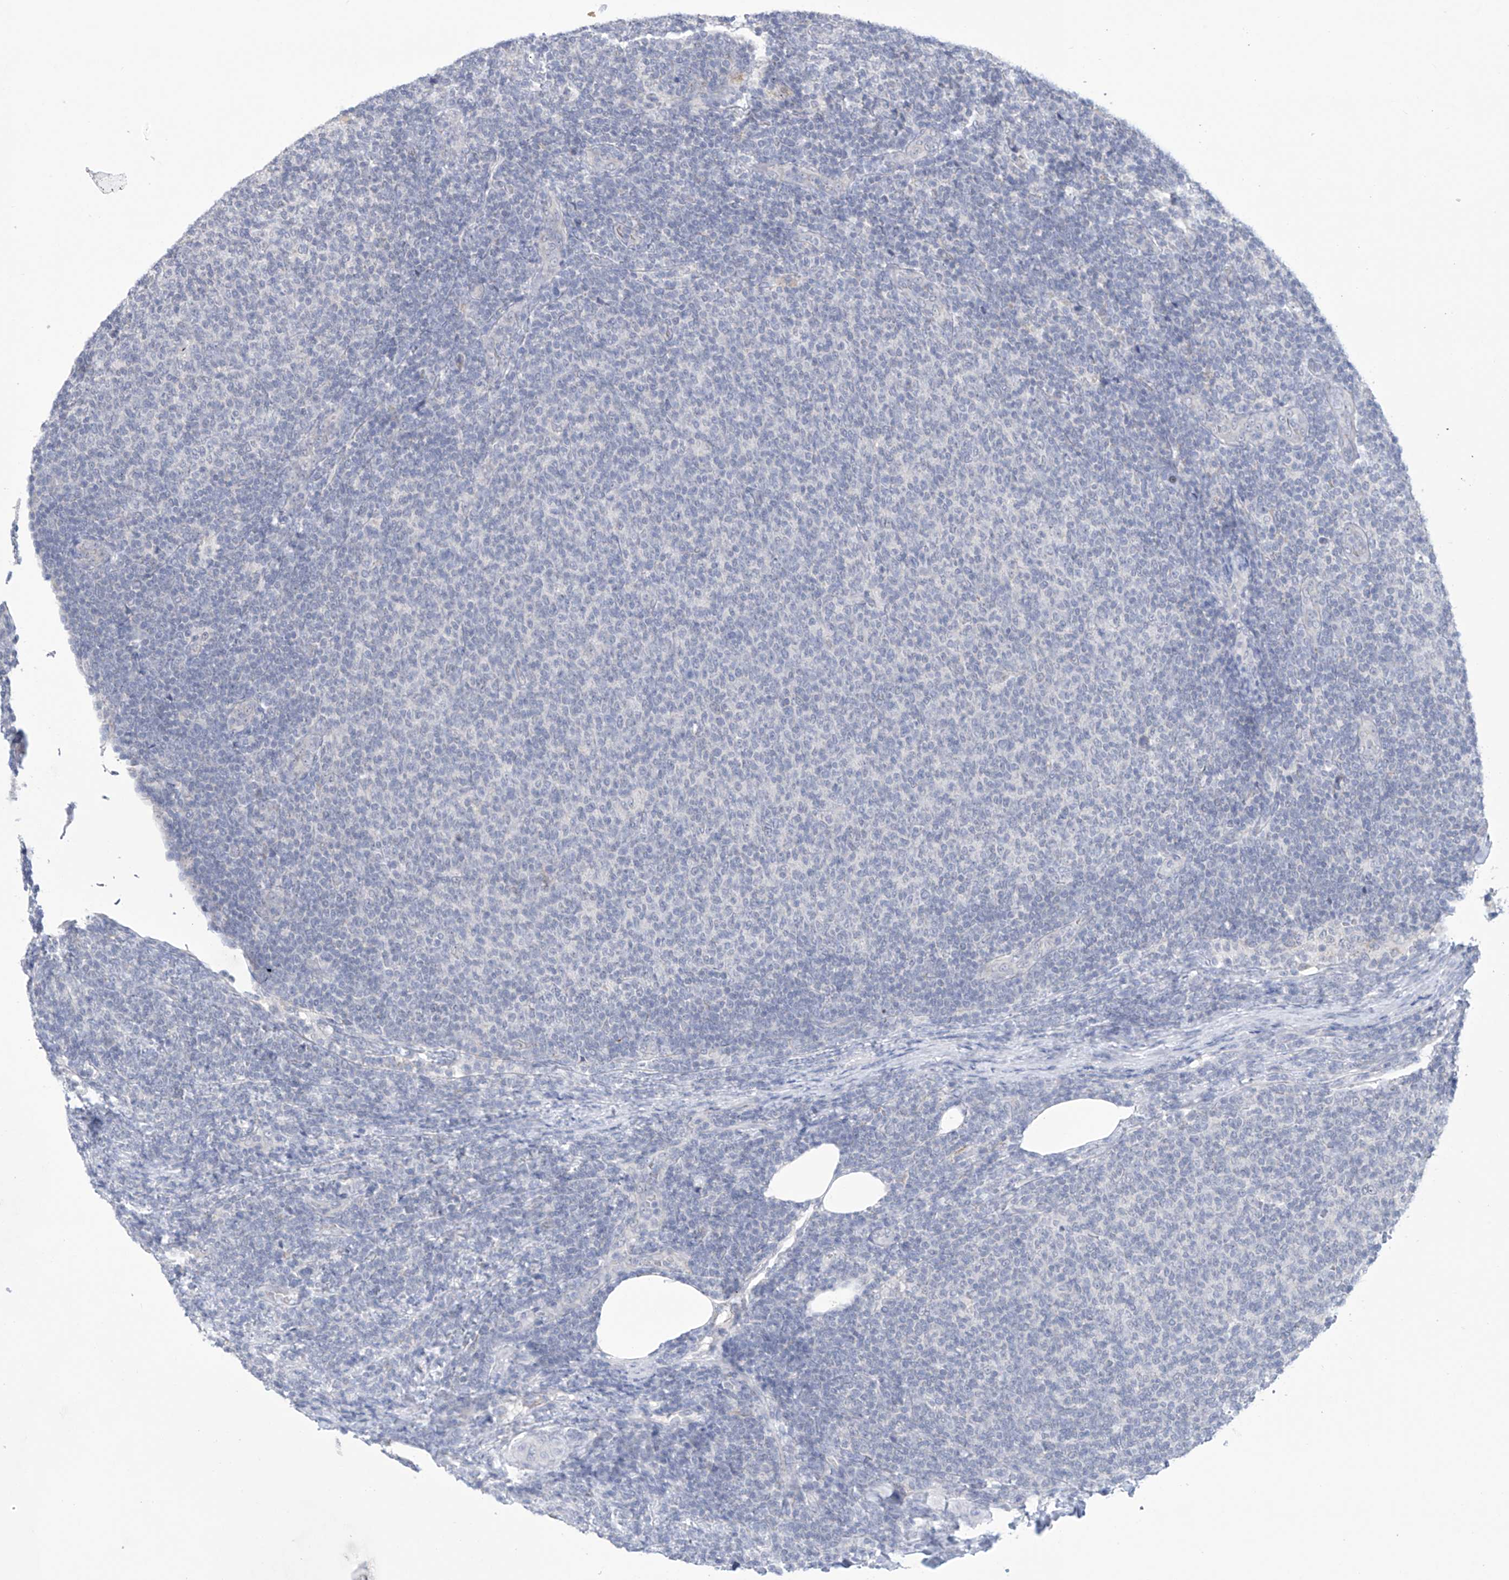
{"staining": {"intensity": "negative", "quantity": "none", "location": "none"}, "tissue": "lymphoma", "cell_type": "Tumor cells", "image_type": "cancer", "snomed": [{"axis": "morphology", "description": "Malignant lymphoma, non-Hodgkin's type, Low grade"}, {"axis": "topography", "description": "Lymph node"}], "caption": "A histopathology image of human low-grade malignant lymphoma, non-Hodgkin's type is negative for staining in tumor cells. (DAB IHC visualized using brightfield microscopy, high magnification).", "gene": "IBA57", "patient": {"sex": "male", "age": 66}}